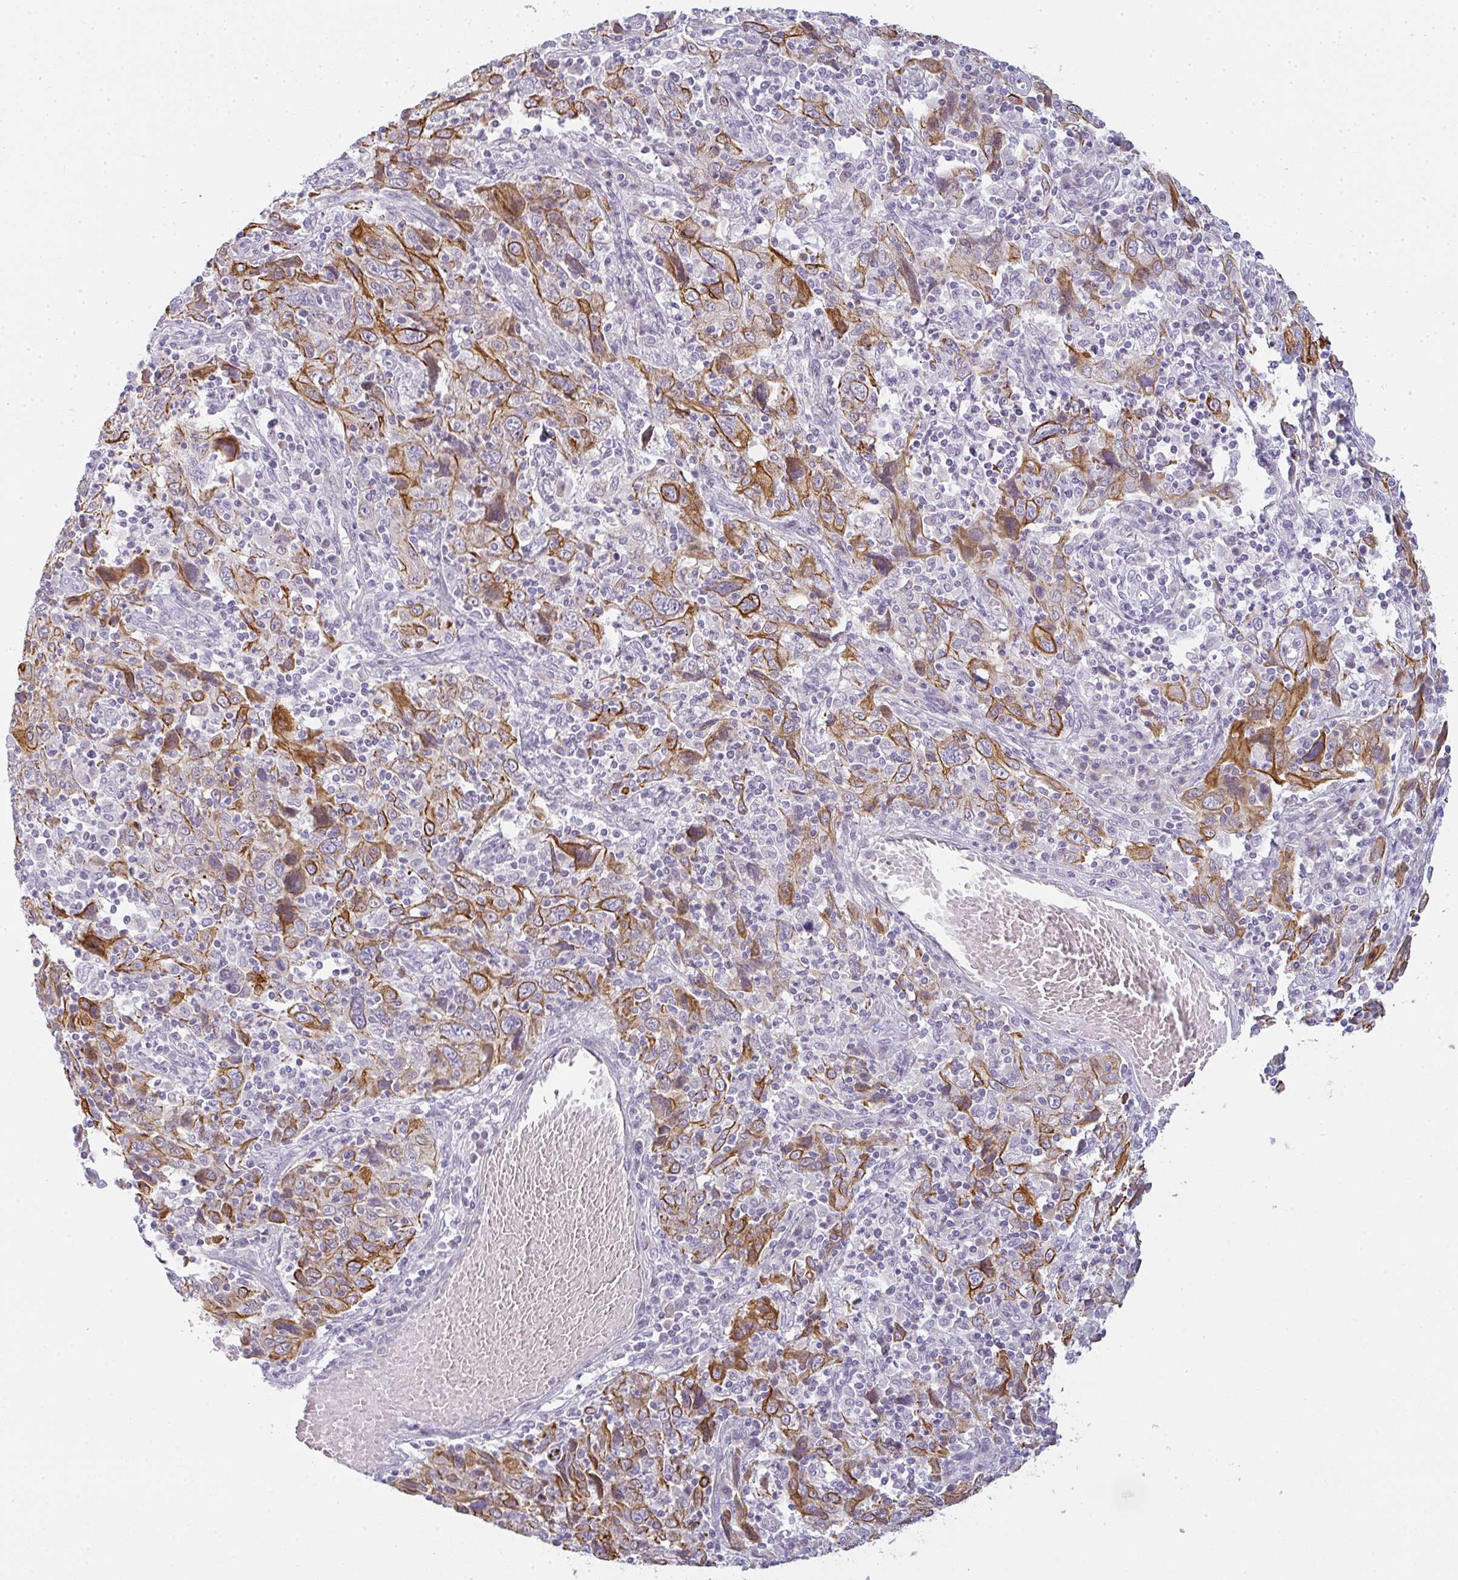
{"staining": {"intensity": "strong", "quantity": "25%-75%", "location": "cytoplasmic/membranous"}, "tissue": "cervical cancer", "cell_type": "Tumor cells", "image_type": "cancer", "snomed": [{"axis": "morphology", "description": "Squamous cell carcinoma, NOS"}, {"axis": "topography", "description": "Cervix"}], "caption": "Immunohistochemistry staining of cervical cancer, which demonstrates high levels of strong cytoplasmic/membranous positivity in approximately 25%-75% of tumor cells indicating strong cytoplasmic/membranous protein positivity. The staining was performed using DAB (brown) for protein detection and nuclei were counterstained in hematoxylin (blue).", "gene": "SIRPB2", "patient": {"sex": "female", "age": 46}}